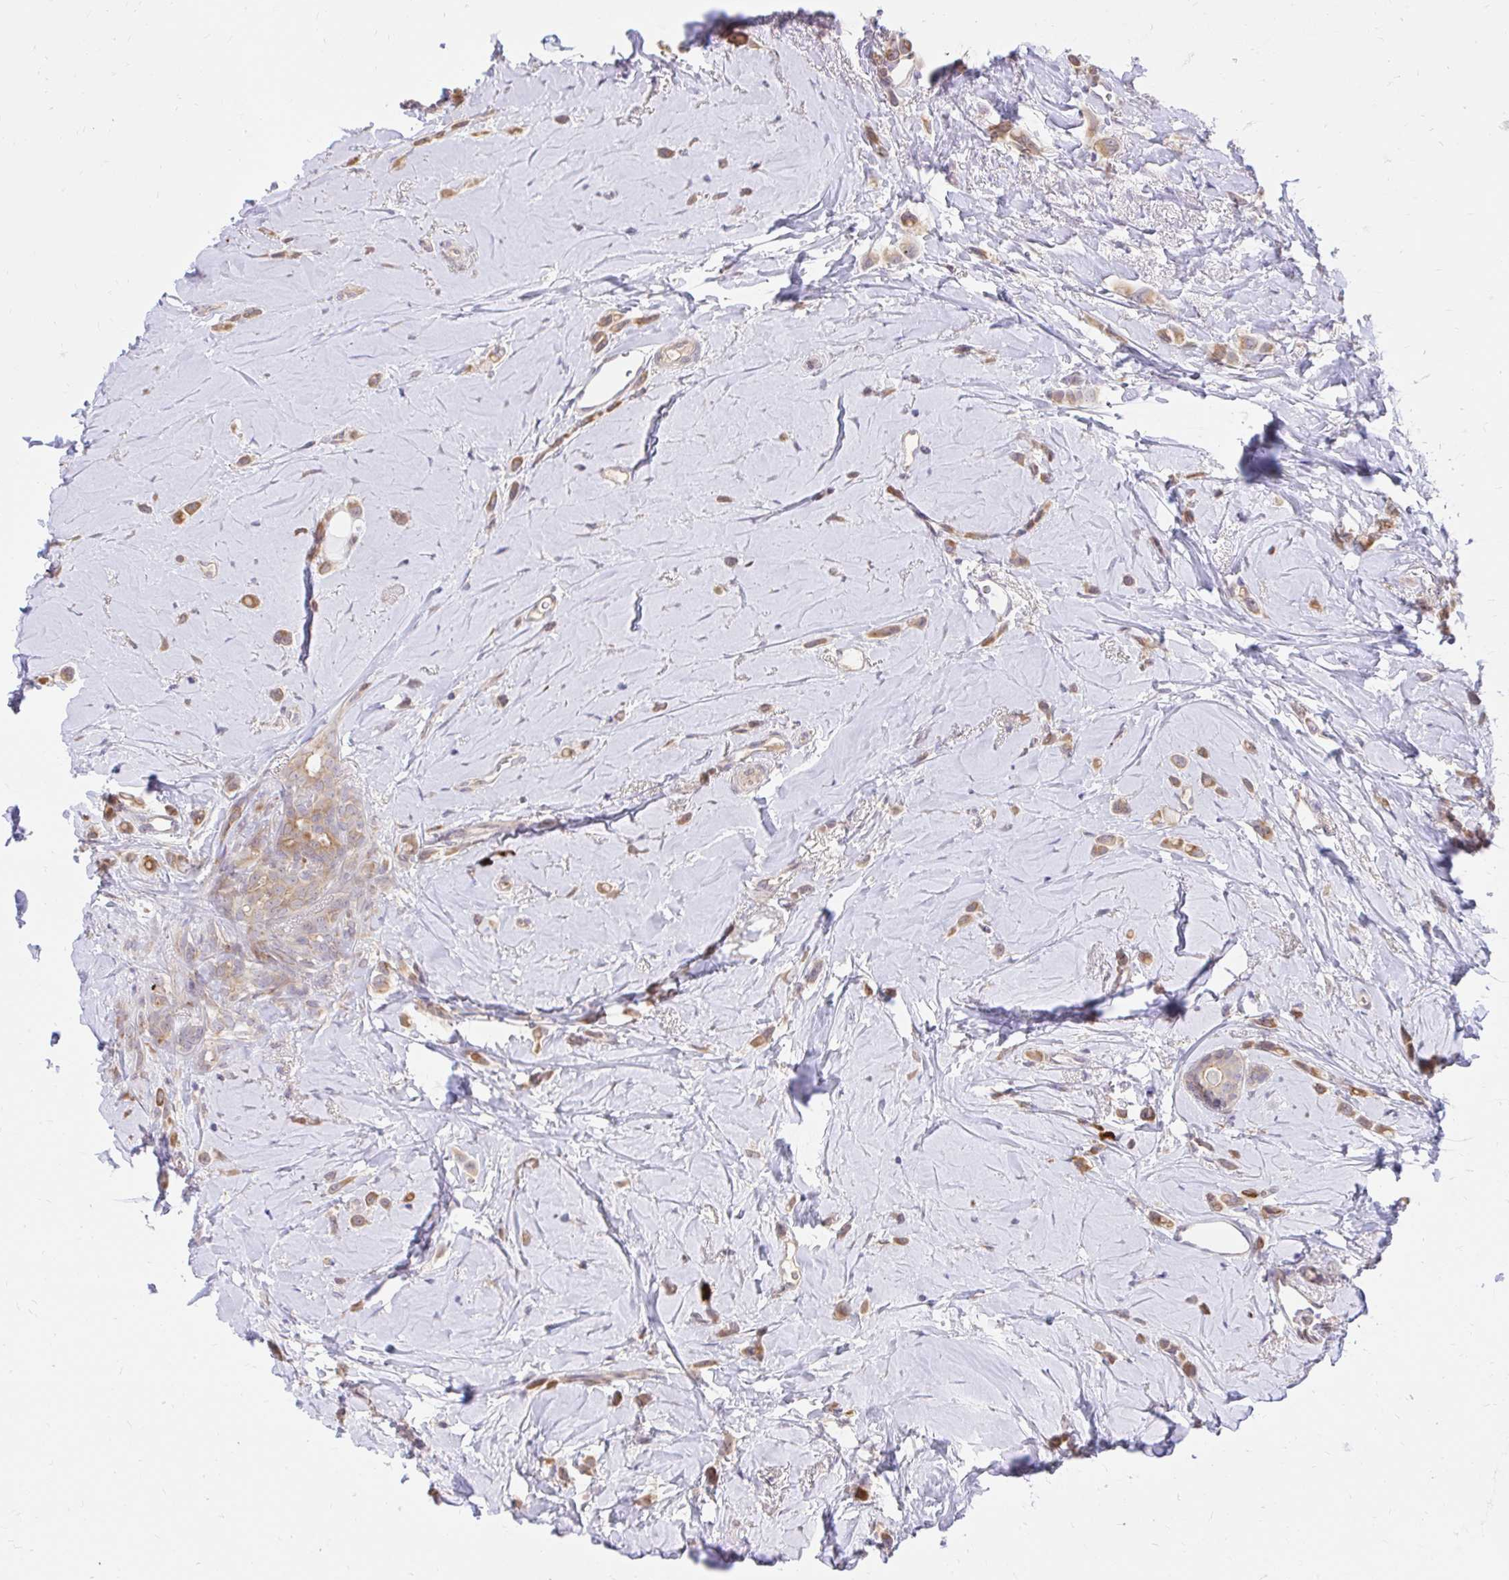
{"staining": {"intensity": "moderate", "quantity": ">75%", "location": "cytoplasmic/membranous"}, "tissue": "breast cancer", "cell_type": "Tumor cells", "image_type": "cancer", "snomed": [{"axis": "morphology", "description": "Lobular carcinoma"}, {"axis": "topography", "description": "Breast"}], "caption": "Human breast cancer (lobular carcinoma) stained for a protein (brown) shows moderate cytoplasmic/membranous positive positivity in about >75% of tumor cells.", "gene": "NAALAD2", "patient": {"sex": "female", "age": 66}}